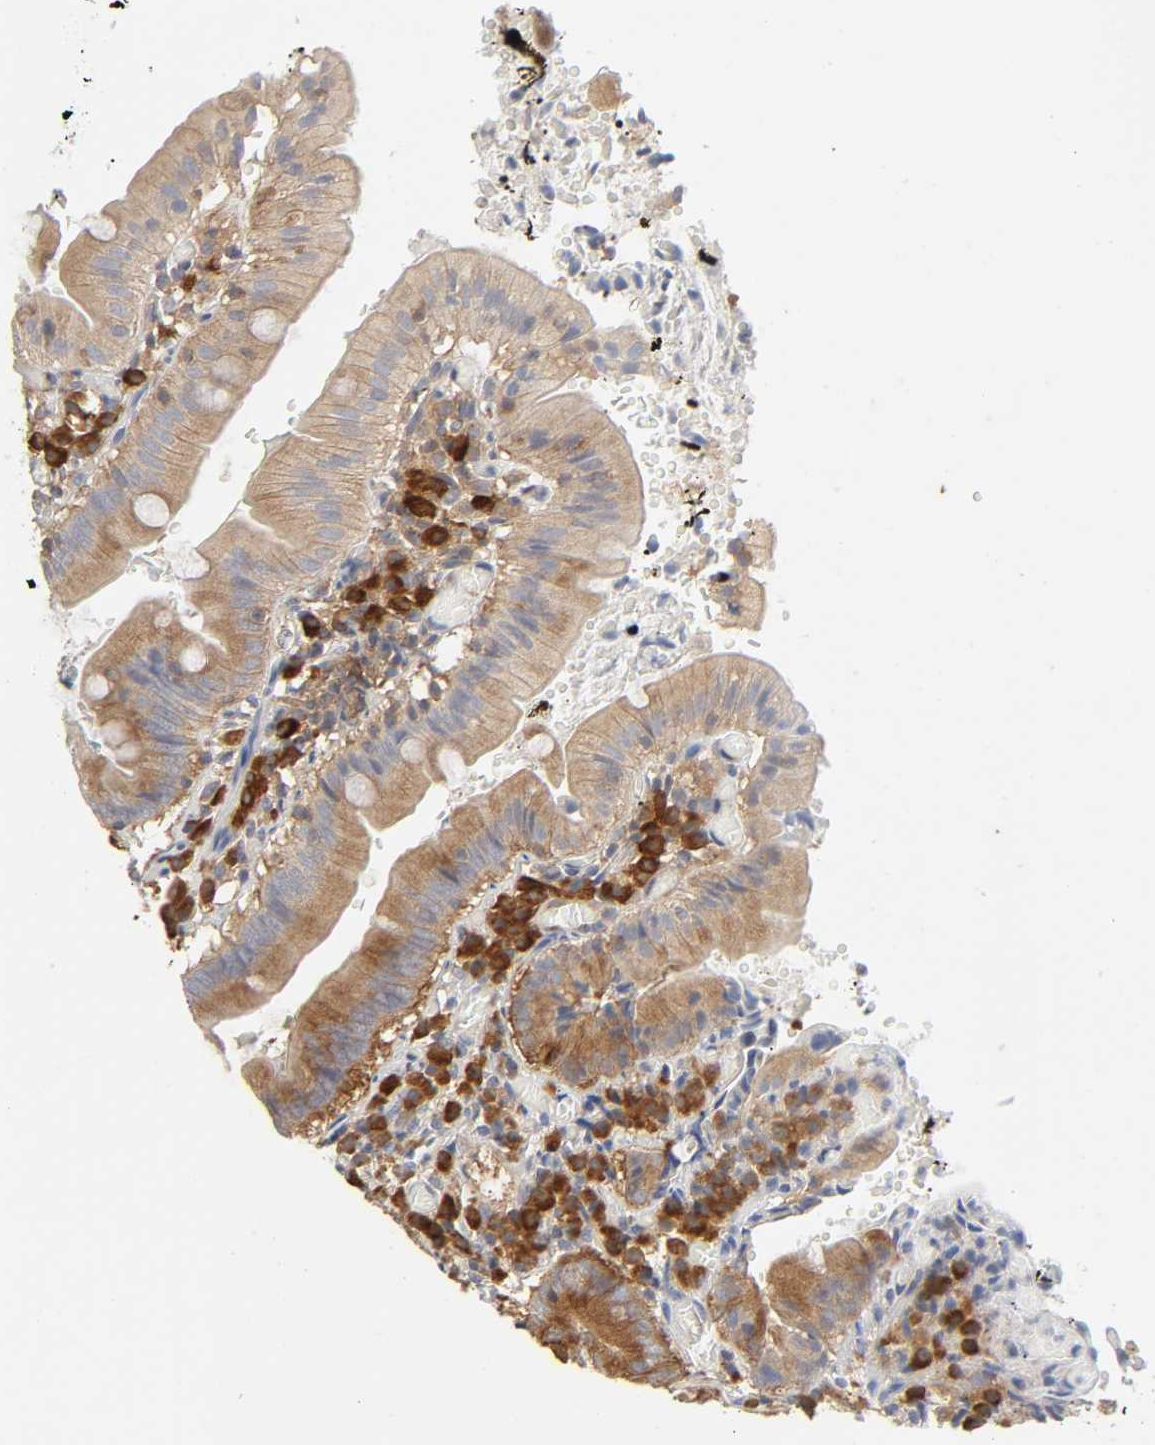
{"staining": {"intensity": "moderate", "quantity": ">75%", "location": "cytoplasmic/membranous"}, "tissue": "small intestine", "cell_type": "Glandular cells", "image_type": "normal", "snomed": [{"axis": "morphology", "description": "Normal tissue, NOS"}, {"axis": "topography", "description": "Small intestine"}], "caption": "About >75% of glandular cells in benign small intestine exhibit moderate cytoplasmic/membranous protein expression as visualized by brown immunohistochemical staining.", "gene": "IQCJ", "patient": {"sex": "male", "age": 71}}